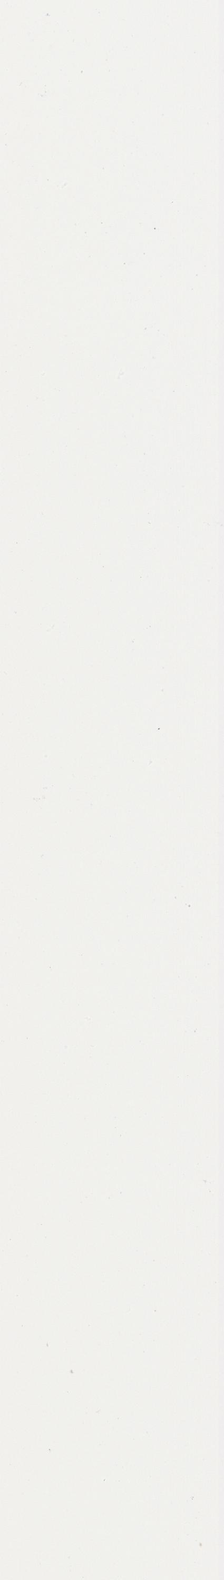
{"staining": {"intensity": "moderate", "quantity": ">75%", "location": "cytoplasmic/membranous"}, "tissue": "endometrium", "cell_type": "Cells in endometrial stroma", "image_type": "normal", "snomed": [{"axis": "morphology", "description": "Normal tissue, NOS"}, {"axis": "topography", "description": "Endometrium"}], "caption": "Immunohistochemical staining of unremarkable human endometrium shows medium levels of moderate cytoplasmic/membranous positivity in about >75% of cells in endometrial stroma. The staining is performed using DAB (3,3'-diaminobenzidine) brown chromogen to label protein expression. The nuclei are counter-stained blue using hematoxylin.", "gene": "NMT2", "patient": {"sex": "female", "age": 27}}